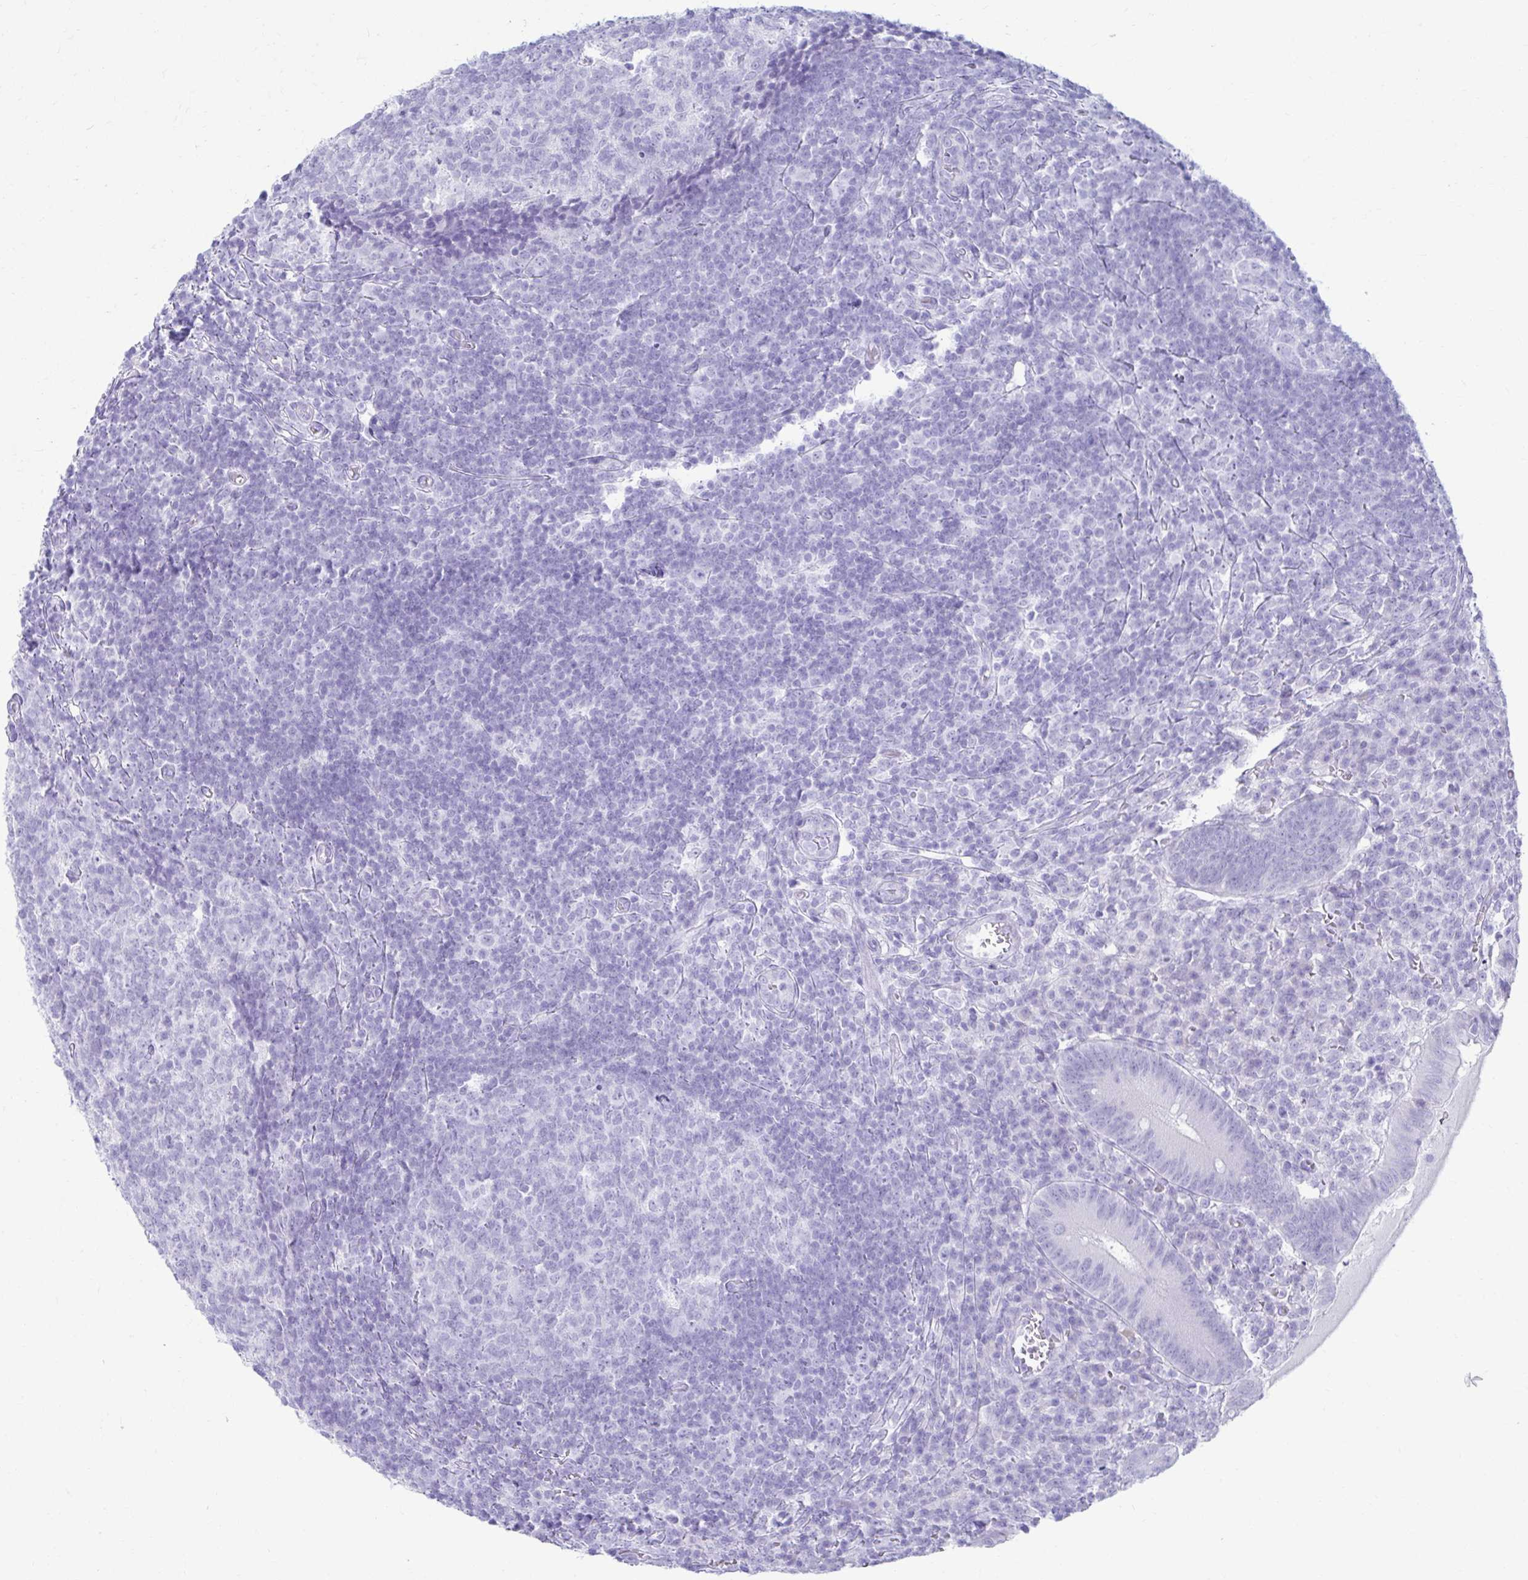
{"staining": {"intensity": "negative", "quantity": "none", "location": "none"}, "tissue": "appendix", "cell_type": "Glandular cells", "image_type": "normal", "snomed": [{"axis": "morphology", "description": "Normal tissue, NOS"}, {"axis": "topography", "description": "Appendix"}], "caption": "Immunohistochemical staining of normal appendix shows no significant staining in glandular cells.", "gene": "ATP4B", "patient": {"sex": "male", "age": 18}}